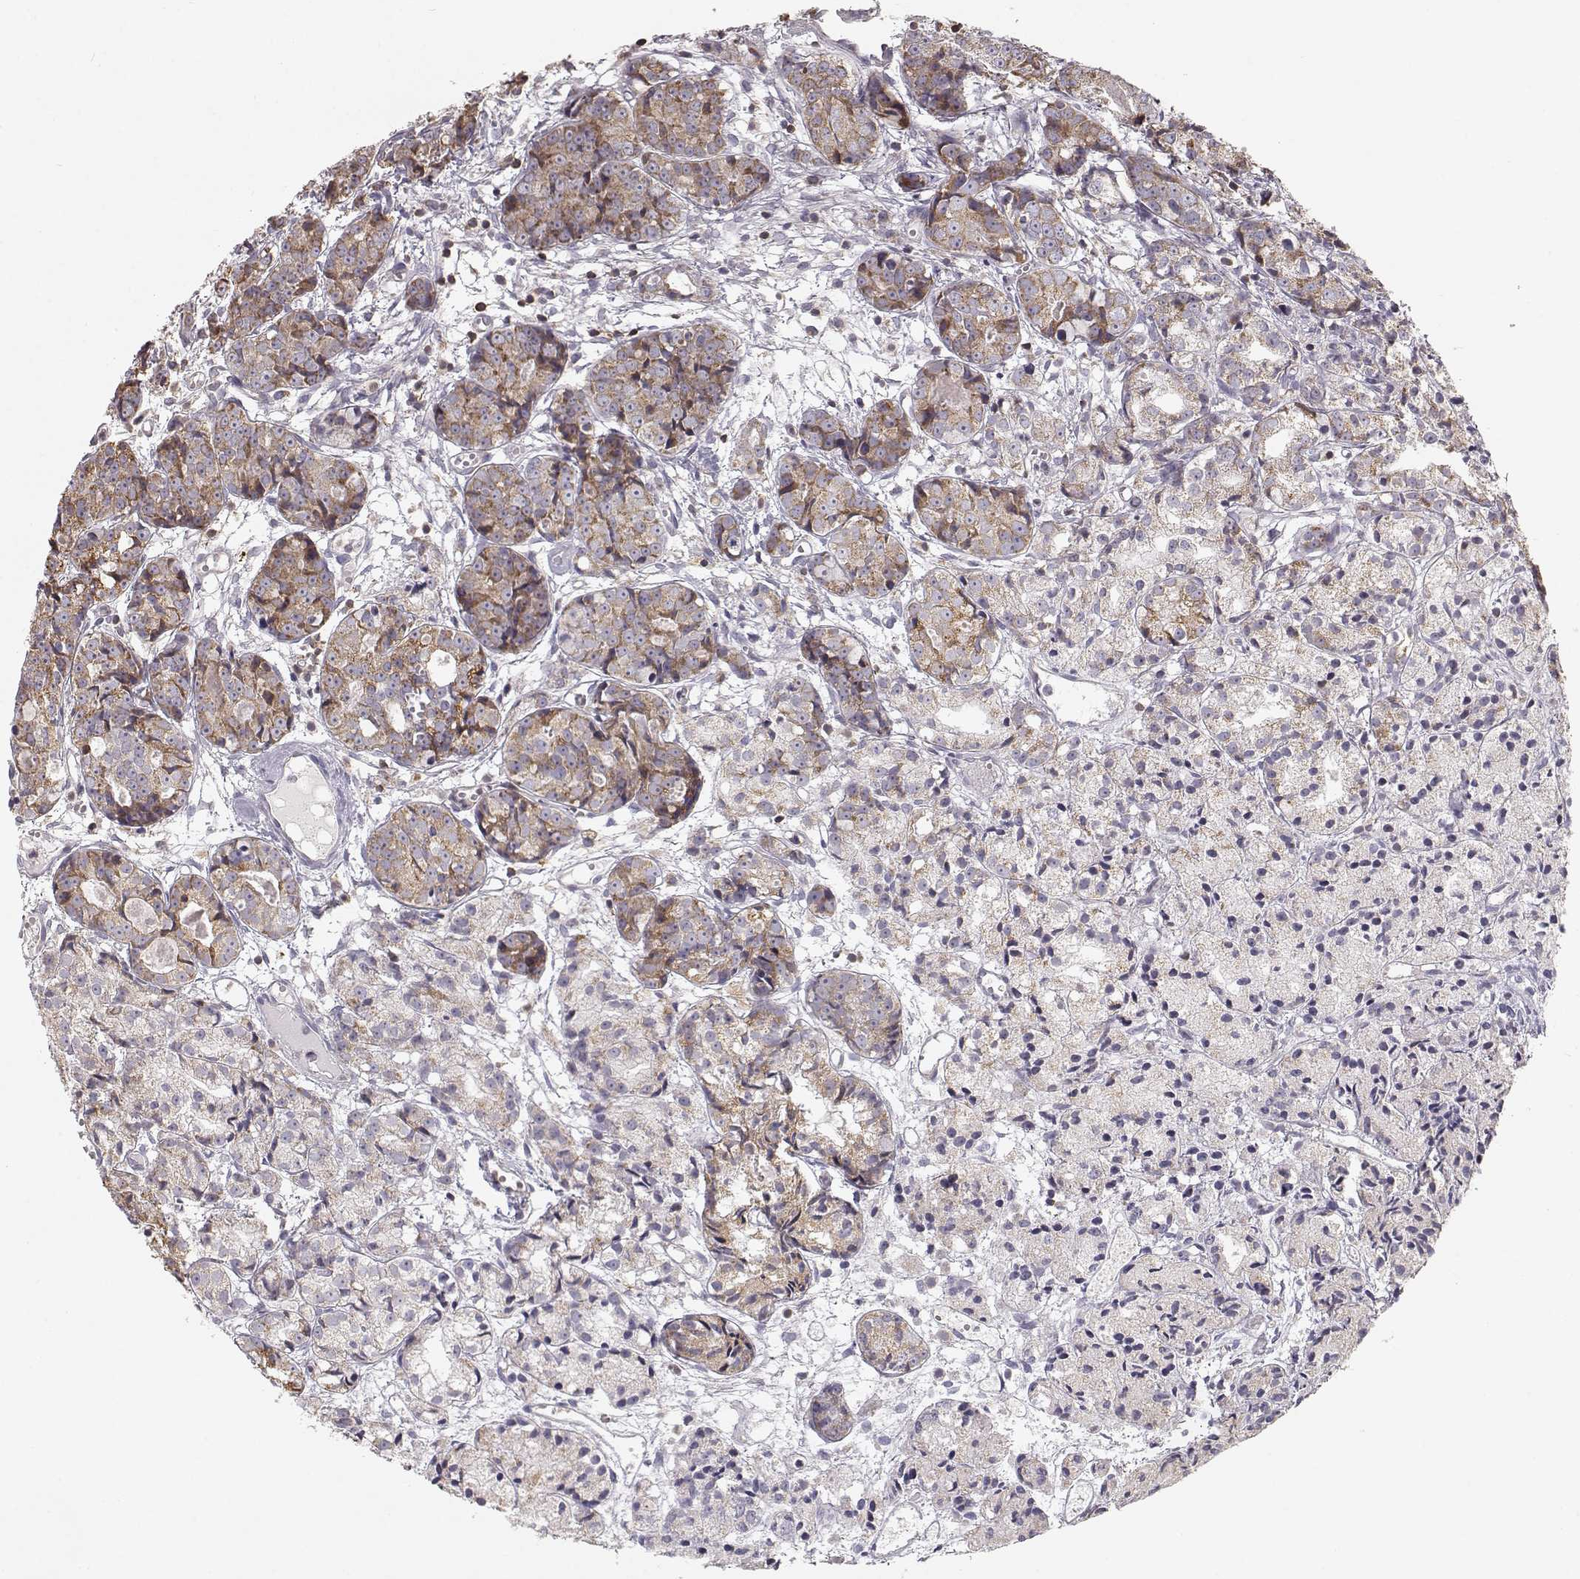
{"staining": {"intensity": "moderate", "quantity": ">75%", "location": "cytoplasmic/membranous"}, "tissue": "prostate cancer", "cell_type": "Tumor cells", "image_type": "cancer", "snomed": [{"axis": "morphology", "description": "Adenocarcinoma, Medium grade"}, {"axis": "topography", "description": "Prostate"}], "caption": "Prostate cancer was stained to show a protein in brown. There is medium levels of moderate cytoplasmic/membranous staining in approximately >75% of tumor cells. The staining was performed using DAB (3,3'-diaminobenzidine), with brown indicating positive protein expression. Nuclei are stained blue with hematoxylin.", "gene": "GRAP2", "patient": {"sex": "male", "age": 74}}